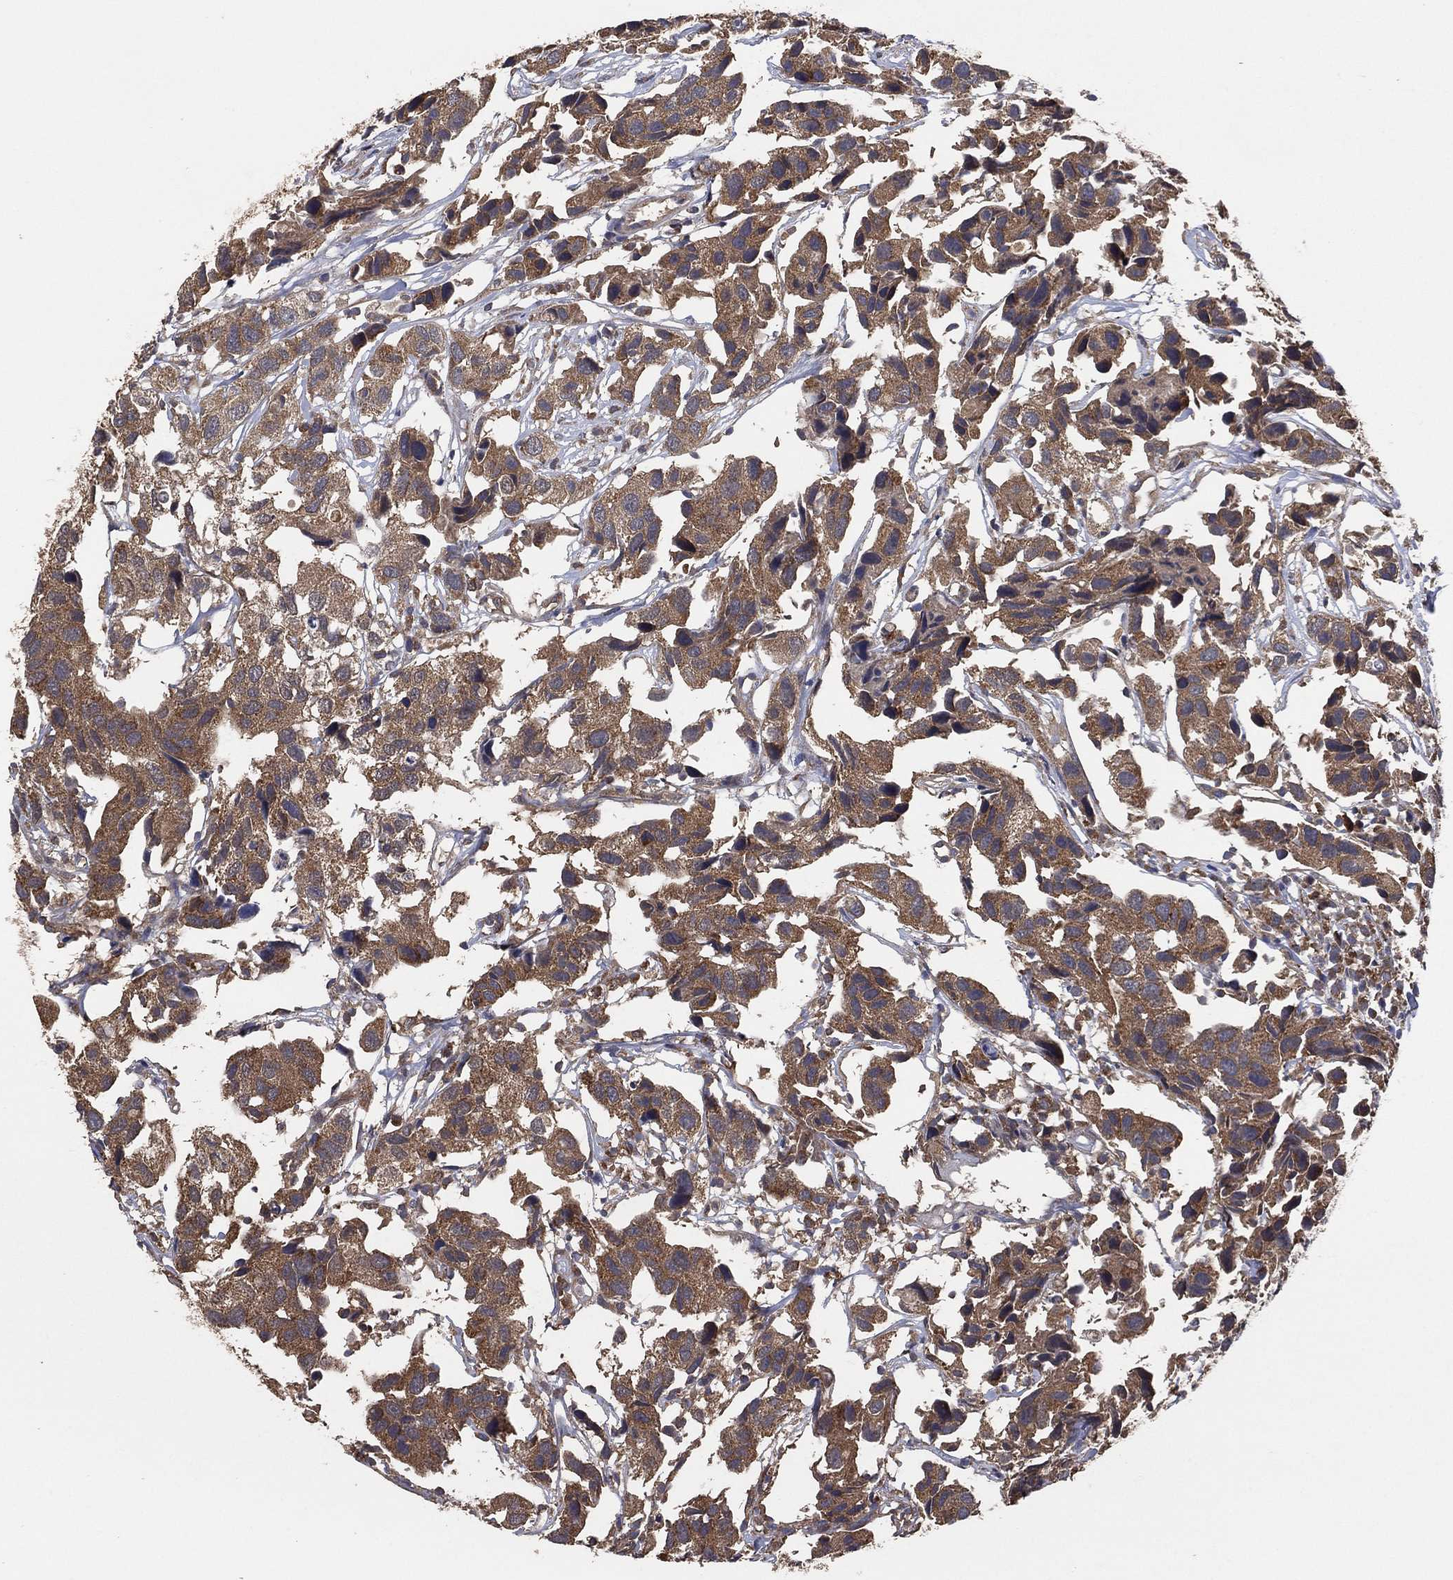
{"staining": {"intensity": "moderate", "quantity": ">75%", "location": "cytoplasmic/membranous"}, "tissue": "urothelial cancer", "cell_type": "Tumor cells", "image_type": "cancer", "snomed": [{"axis": "morphology", "description": "Urothelial carcinoma, High grade"}, {"axis": "topography", "description": "Urinary bladder"}], "caption": "Immunohistochemical staining of human high-grade urothelial carcinoma reveals medium levels of moderate cytoplasmic/membranous protein expression in about >75% of tumor cells.", "gene": "LIMD1", "patient": {"sex": "male", "age": 79}}